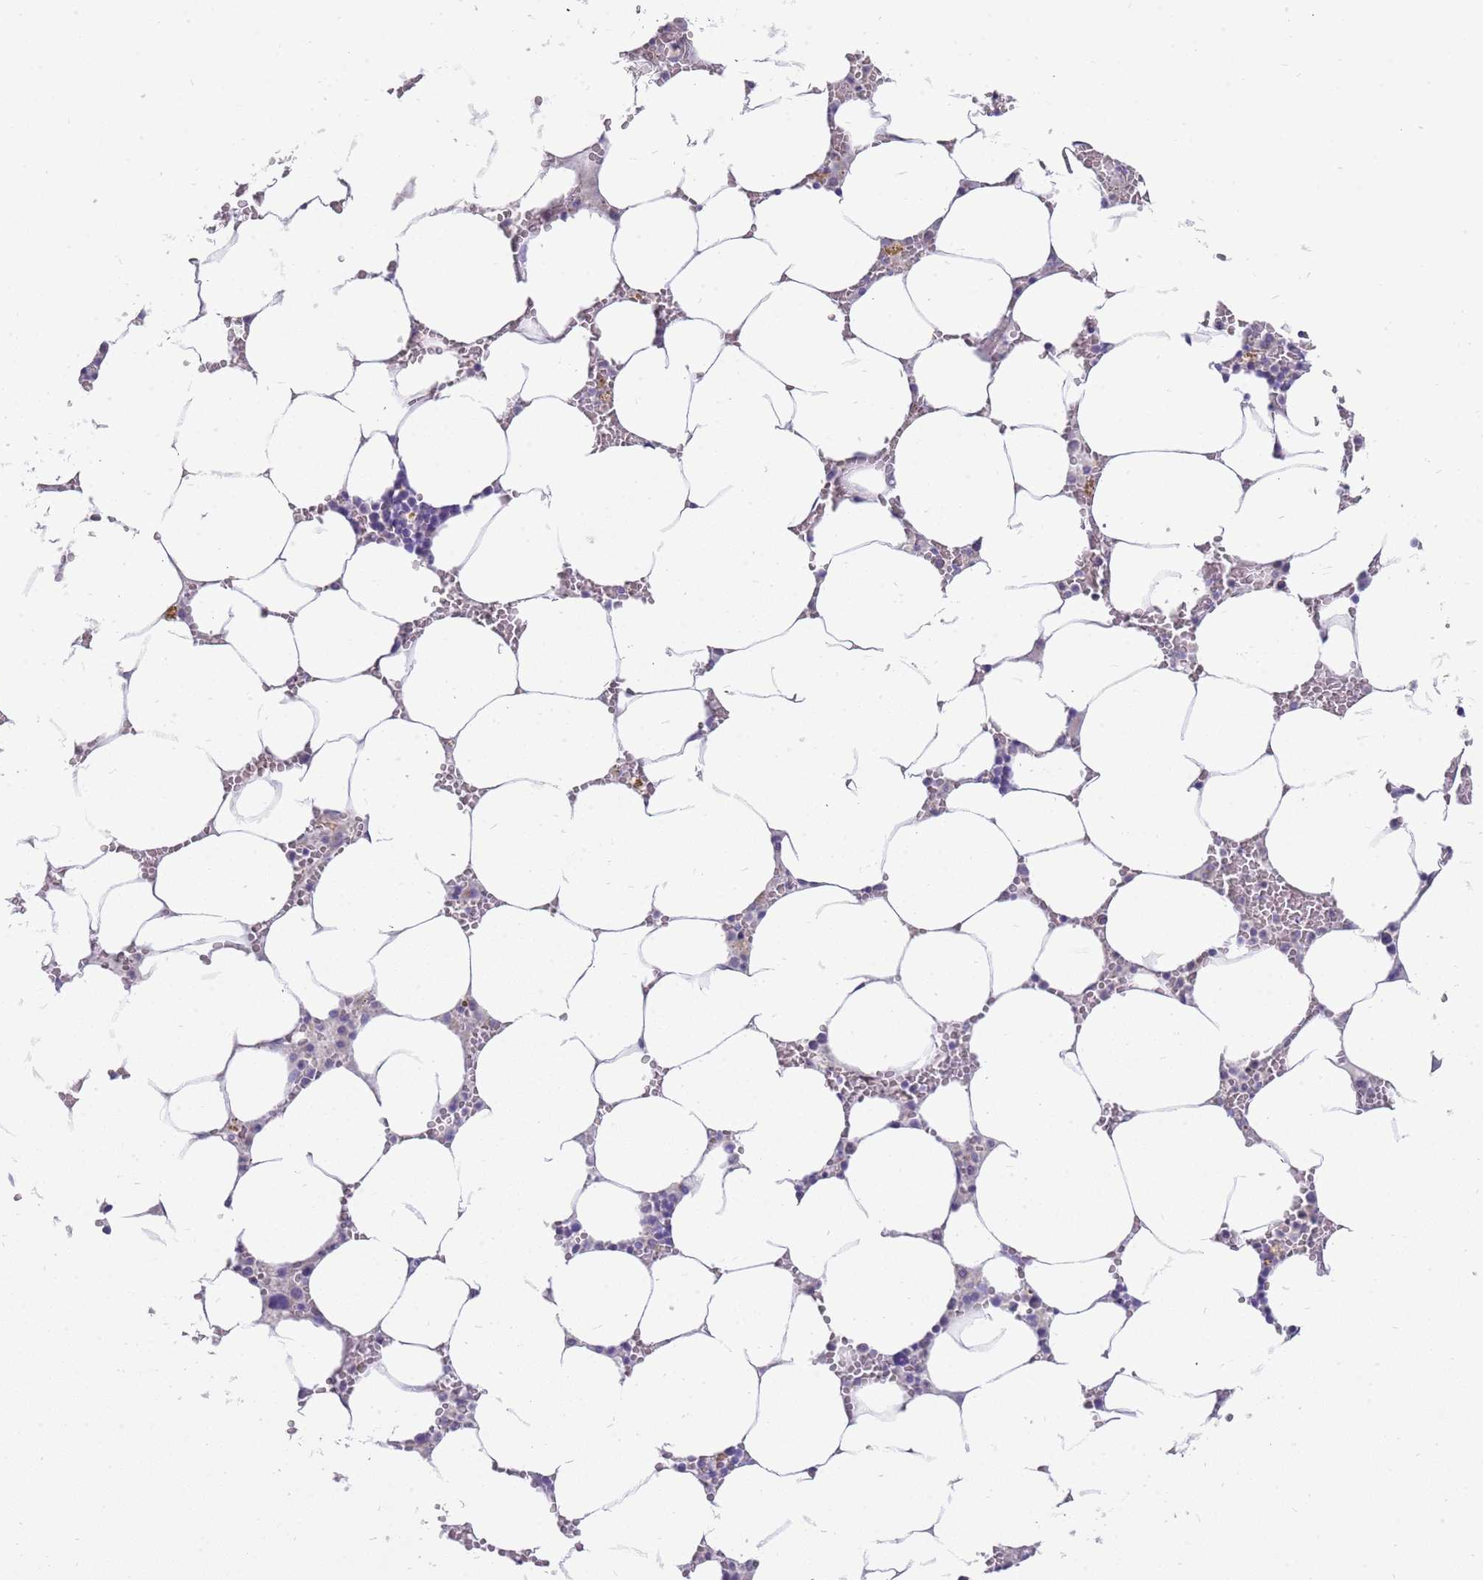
{"staining": {"intensity": "negative", "quantity": "none", "location": "none"}, "tissue": "bone marrow", "cell_type": "Hematopoietic cells", "image_type": "normal", "snomed": [{"axis": "morphology", "description": "Normal tissue, NOS"}, {"axis": "topography", "description": "Bone marrow"}], "caption": "Immunohistochemistry histopathology image of normal bone marrow: human bone marrow stained with DAB (3,3'-diaminobenzidine) shows no significant protein expression in hematopoietic cells. The staining is performed using DAB brown chromogen with nuclei counter-stained in using hematoxylin.", "gene": "DIPK1C", "patient": {"sex": "male", "age": 70}}